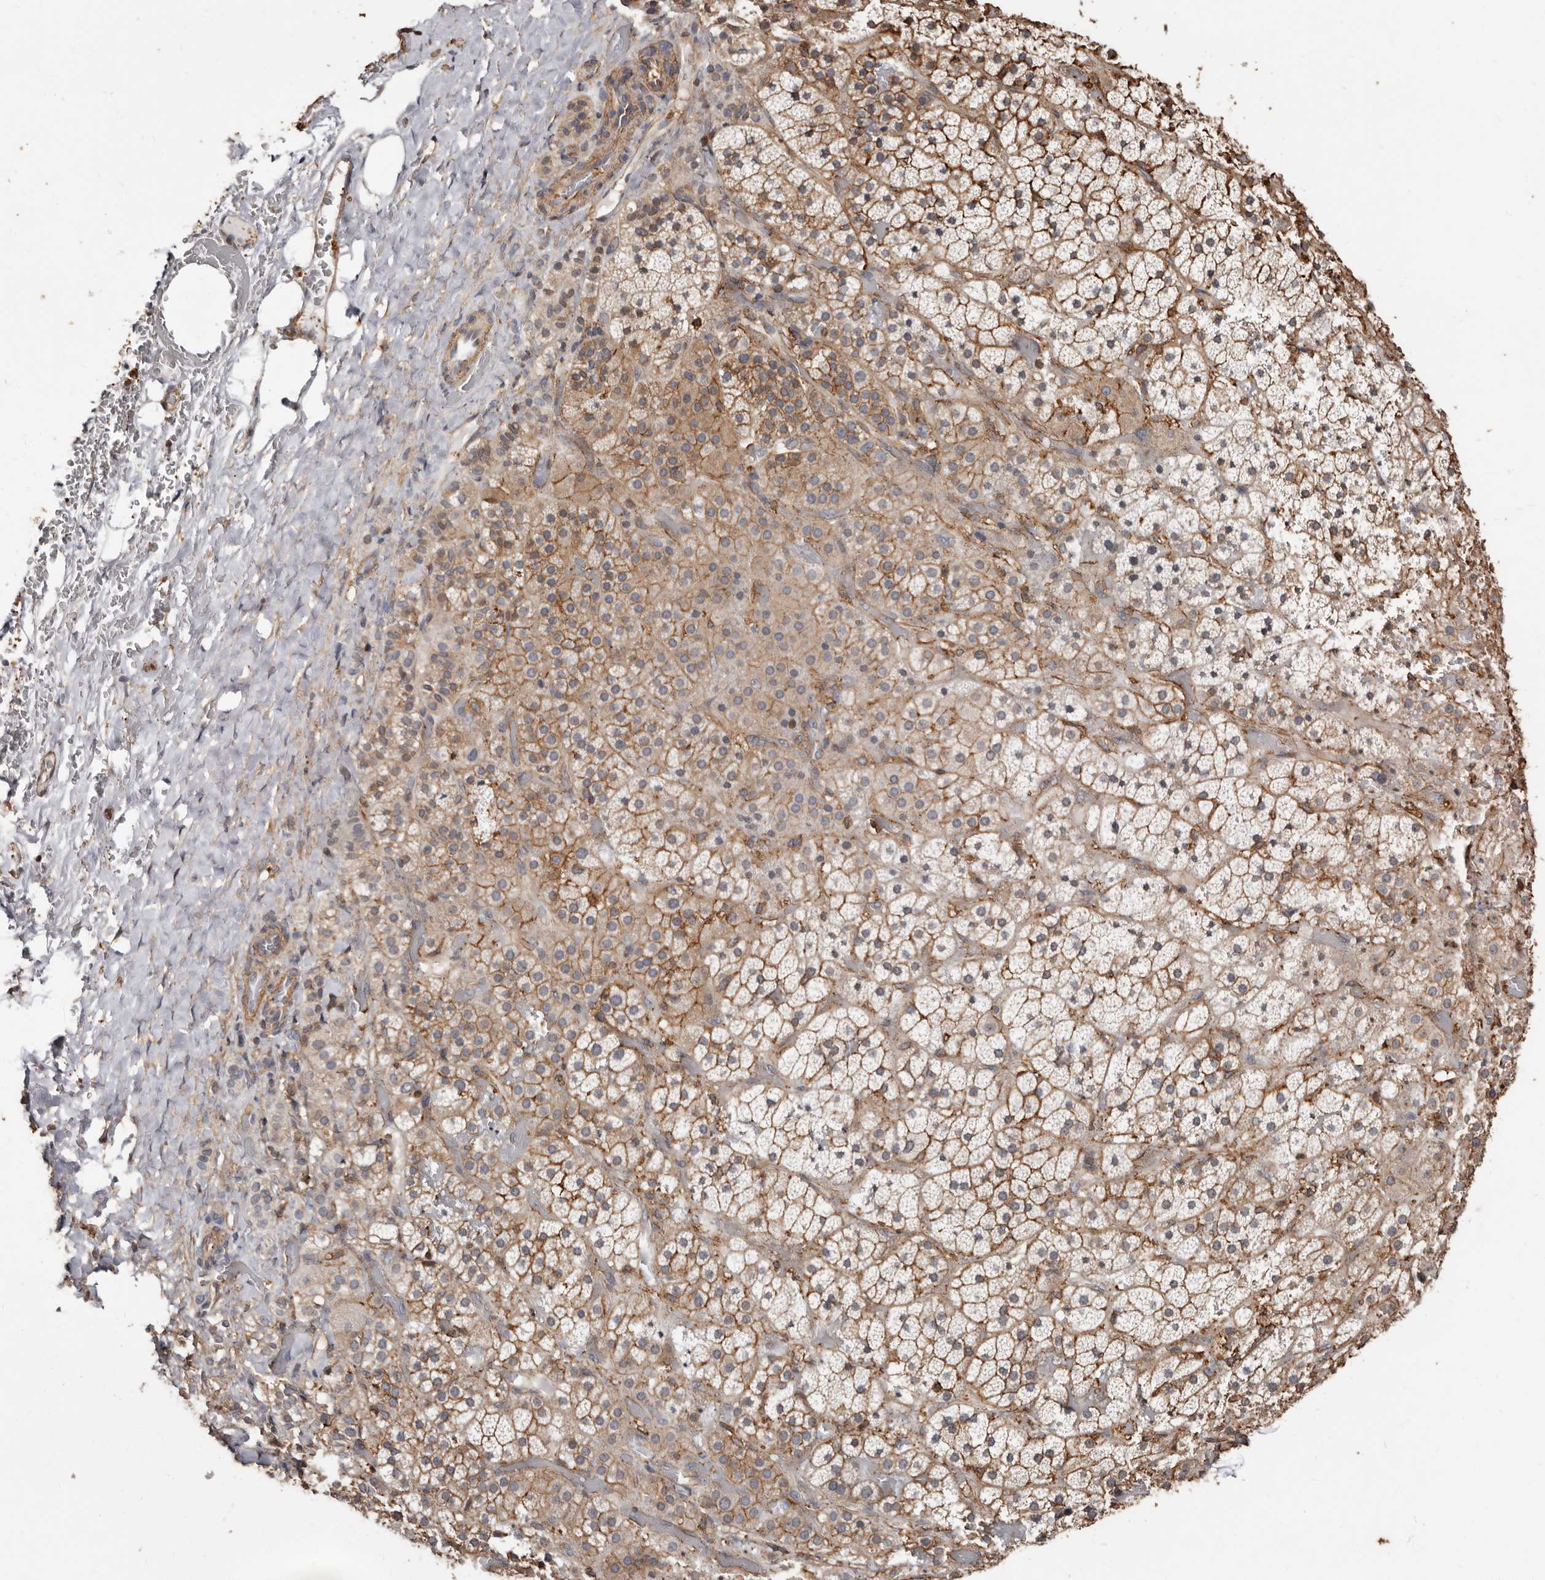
{"staining": {"intensity": "moderate", "quantity": ">75%", "location": "cytoplasmic/membranous"}, "tissue": "adrenal gland", "cell_type": "Glandular cells", "image_type": "normal", "snomed": [{"axis": "morphology", "description": "Normal tissue, NOS"}, {"axis": "topography", "description": "Adrenal gland"}], "caption": "High-power microscopy captured an IHC histopathology image of normal adrenal gland, revealing moderate cytoplasmic/membranous staining in about >75% of glandular cells. The protein of interest is shown in brown color, while the nuclei are stained blue.", "gene": "GSK3A", "patient": {"sex": "male", "age": 57}}